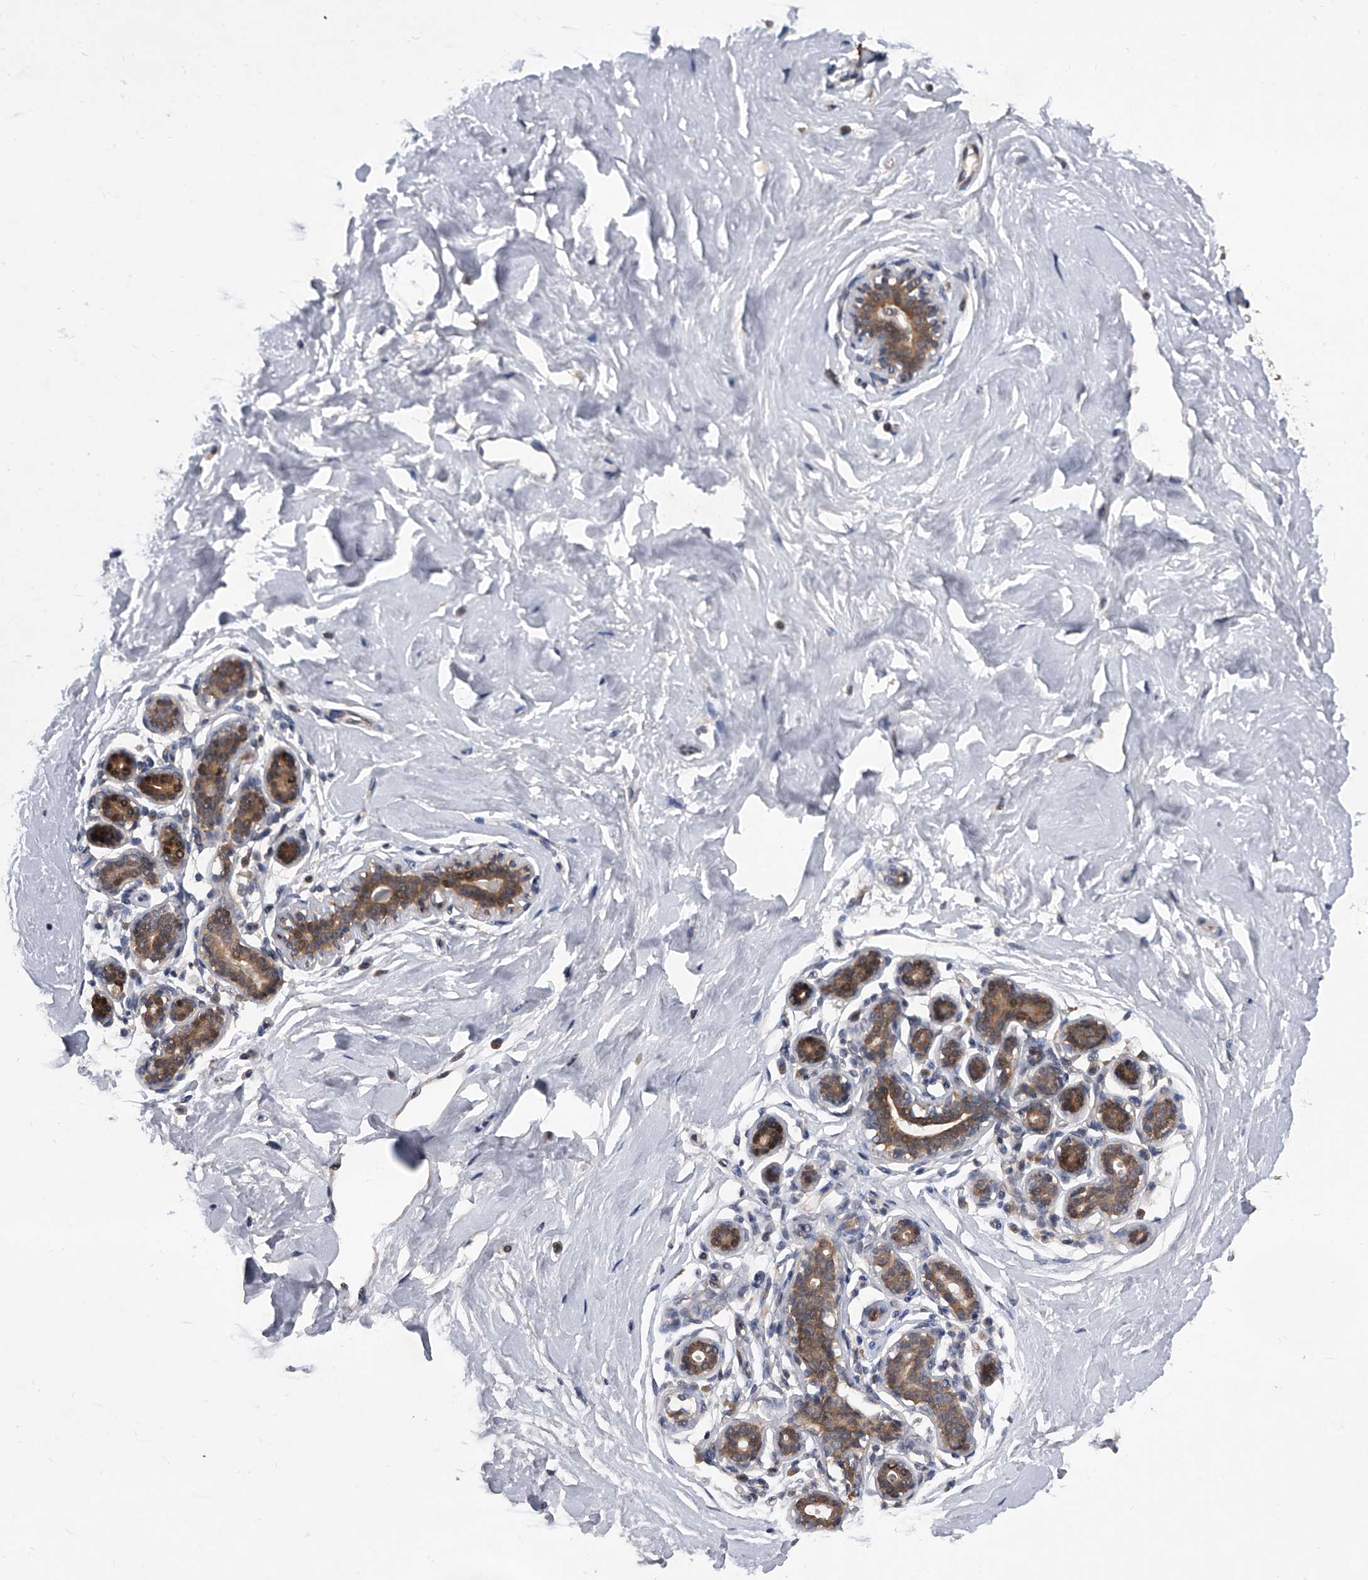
{"staining": {"intensity": "weak", "quantity": "25%-75%", "location": "cytoplasmic/membranous"}, "tissue": "breast", "cell_type": "Adipocytes", "image_type": "normal", "snomed": [{"axis": "morphology", "description": "Normal tissue, NOS"}, {"axis": "morphology", "description": "Adenoma, NOS"}, {"axis": "topography", "description": "Breast"}], "caption": "Adipocytes demonstrate weak cytoplasmic/membranous expression in approximately 25%-75% of cells in benign breast.", "gene": "BHLHE23", "patient": {"sex": "female", "age": 23}}